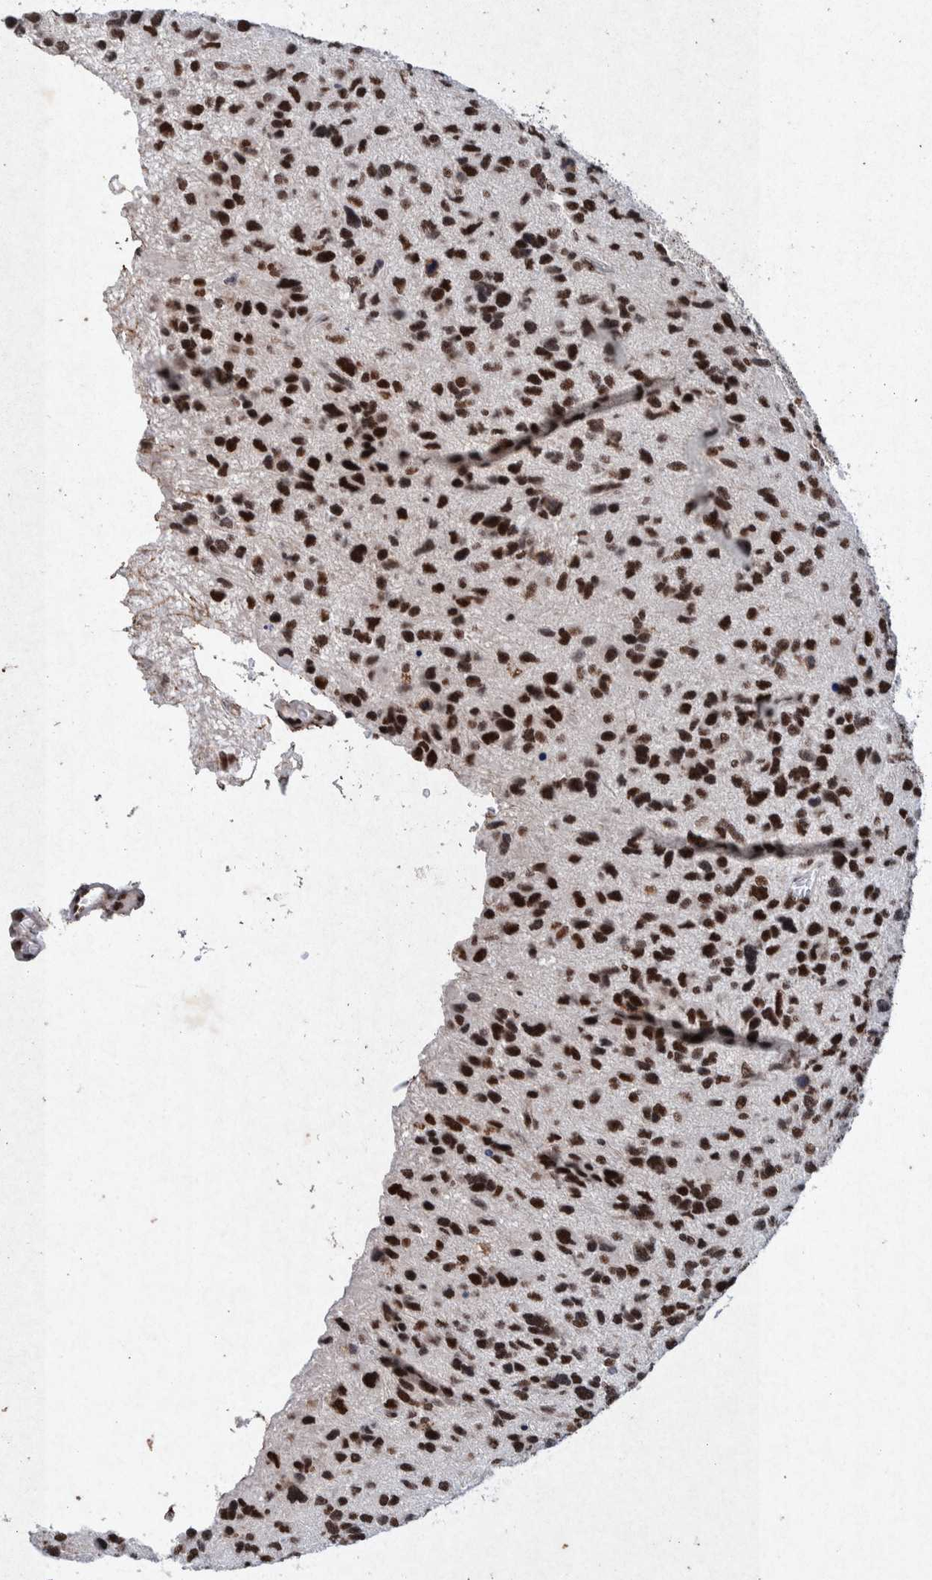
{"staining": {"intensity": "strong", "quantity": ">75%", "location": "nuclear"}, "tissue": "glioma", "cell_type": "Tumor cells", "image_type": "cancer", "snomed": [{"axis": "morphology", "description": "Glioma, malignant, High grade"}, {"axis": "topography", "description": "Brain"}], "caption": "Protein expression analysis of high-grade glioma (malignant) demonstrates strong nuclear staining in approximately >75% of tumor cells.", "gene": "TAF10", "patient": {"sex": "female", "age": 58}}